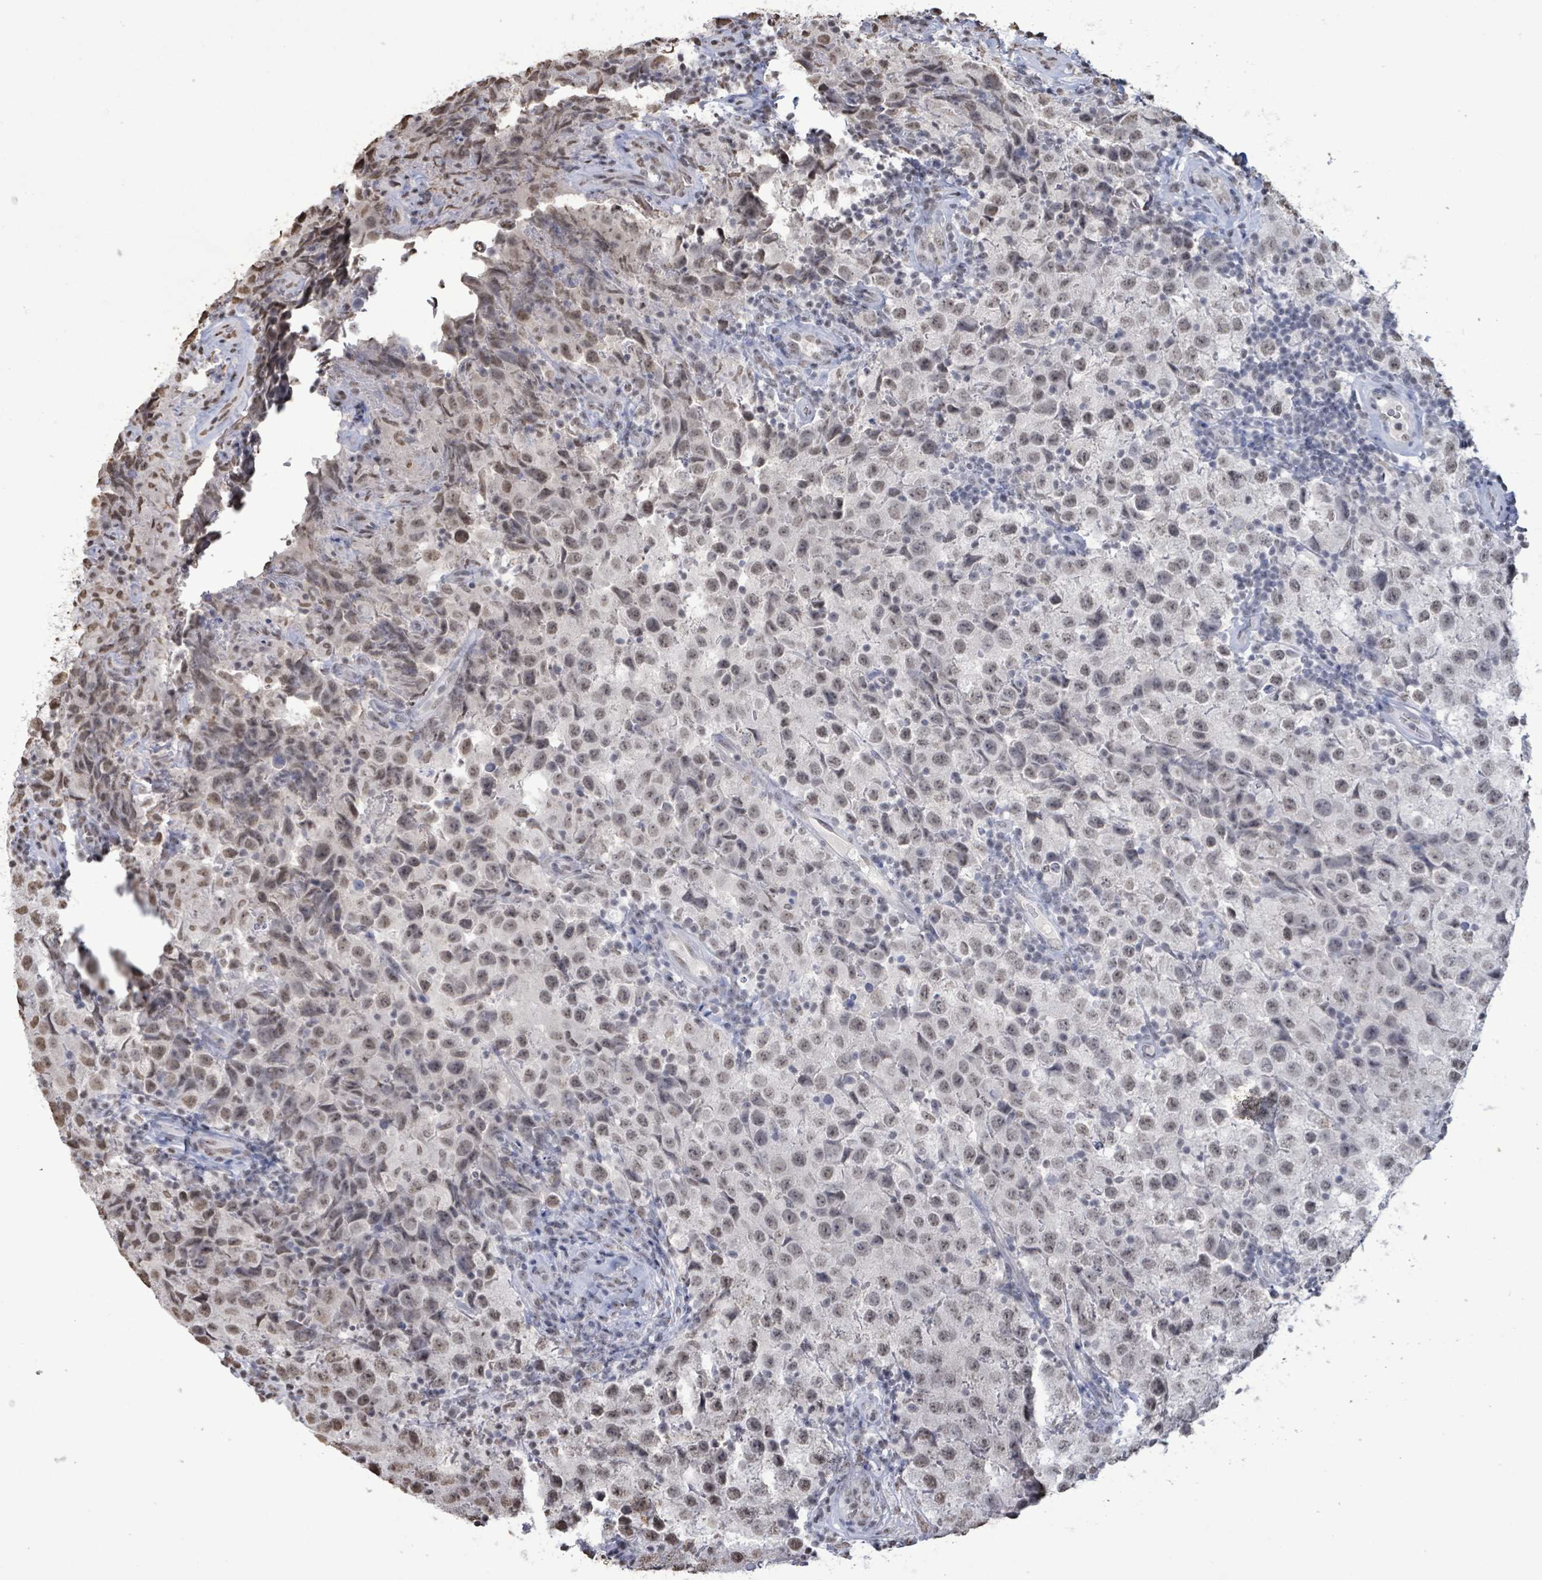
{"staining": {"intensity": "weak", "quantity": ">75%", "location": "nuclear"}, "tissue": "testis cancer", "cell_type": "Tumor cells", "image_type": "cancer", "snomed": [{"axis": "morphology", "description": "Seminoma, NOS"}, {"axis": "morphology", "description": "Carcinoma, Embryonal, NOS"}, {"axis": "topography", "description": "Testis"}], "caption": "A brown stain labels weak nuclear positivity of a protein in human testis cancer tumor cells.", "gene": "SAMD14", "patient": {"sex": "male", "age": 41}}